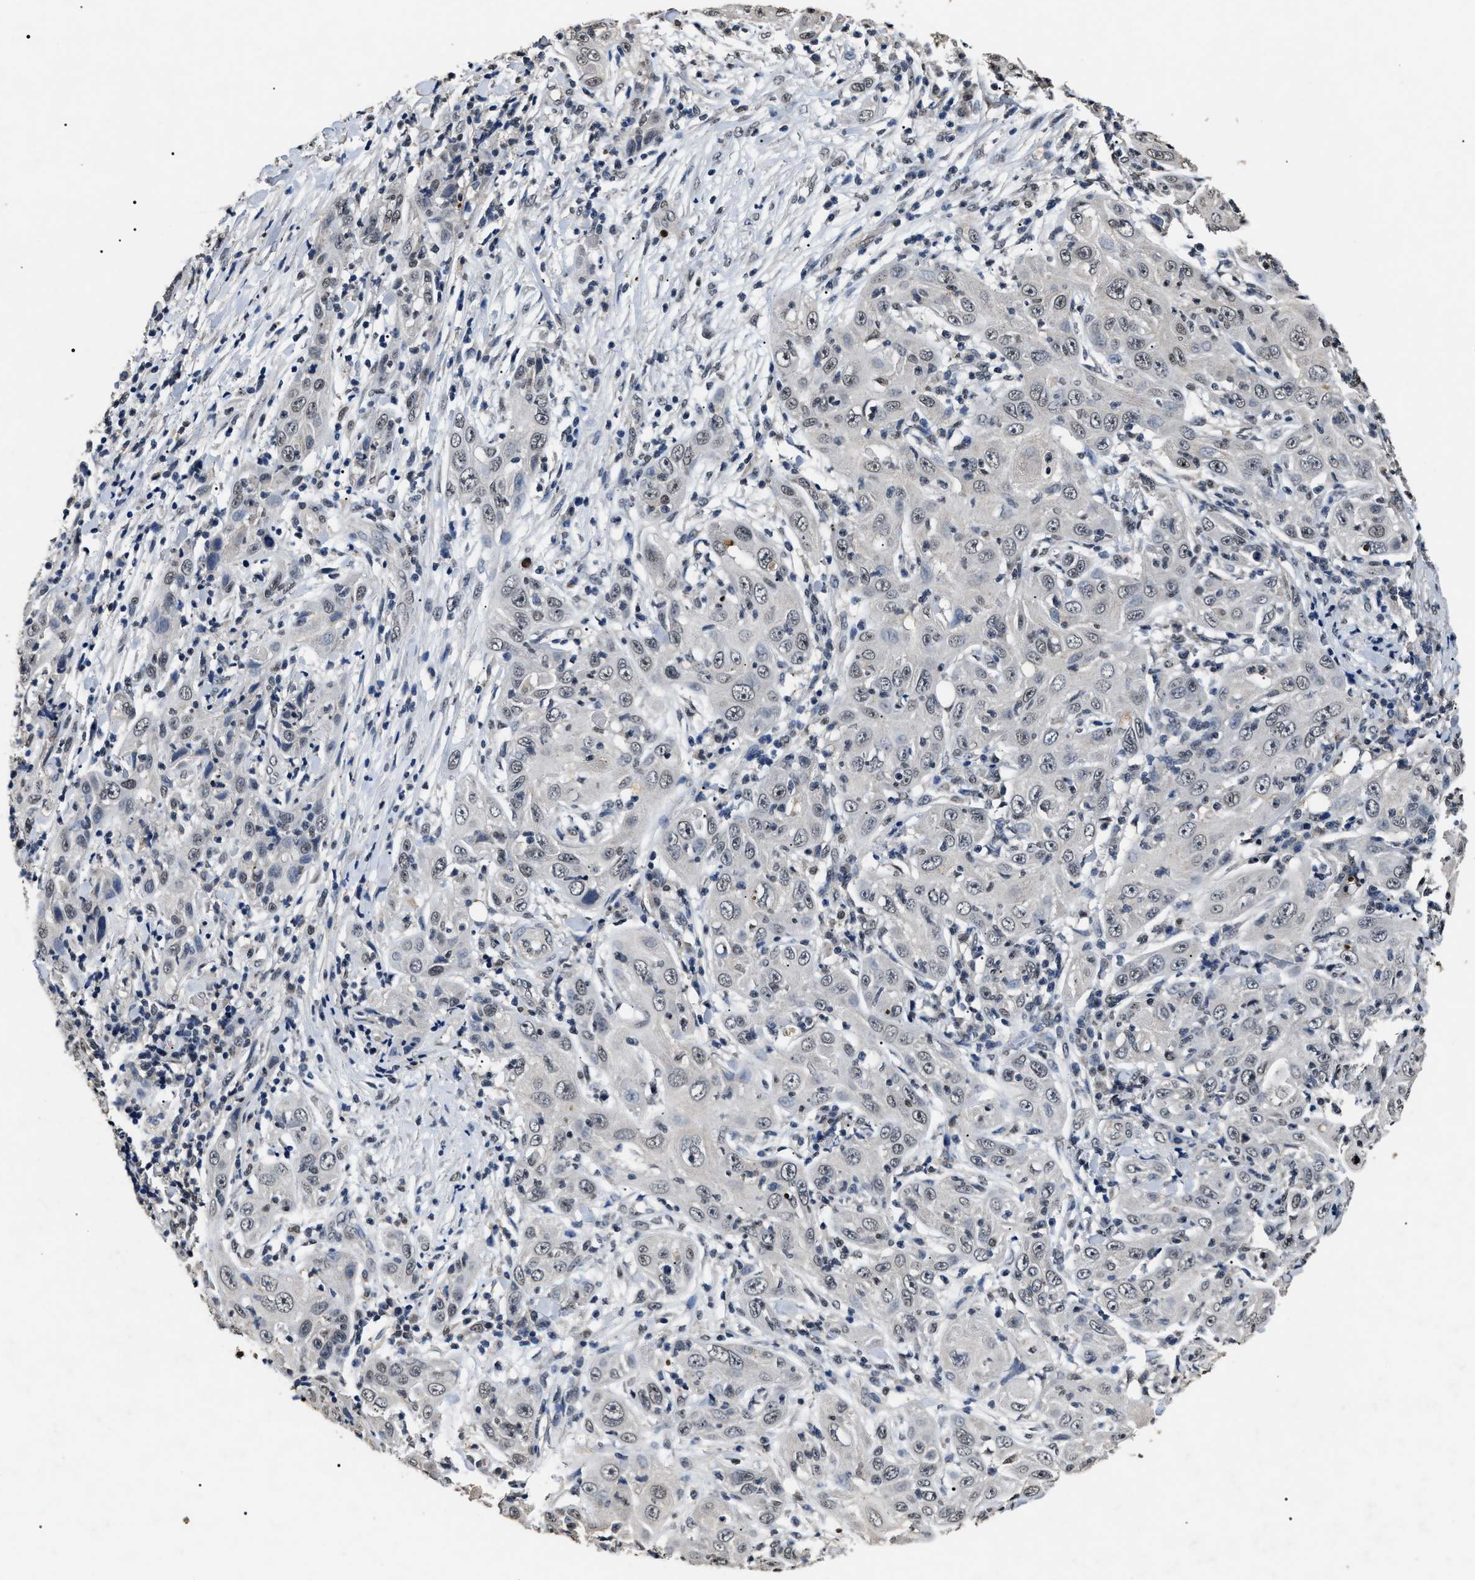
{"staining": {"intensity": "weak", "quantity": "<25%", "location": "nuclear"}, "tissue": "skin cancer", "cell_type": "Tumor cells", "image_type": "cancer", "snomed": [{"axis": "morphology", "description": "Squamous cell carcinoma, NOS"}, {"axis": "topography", "description": "Skin"}], "caption": "DAB immunohistochemical staining of human skin squamous cell carcinoma reveals no significant staining in tumor cells. (Stains: DAB (3,3'-diaminobenzidine) immunohistochemistry (IHC) with hematoxylin counter stain, Microscopy: brightfield microscopy at high magnification).", "gene": "ANP32E", "patient": {"sex": "female", "age": 88}}